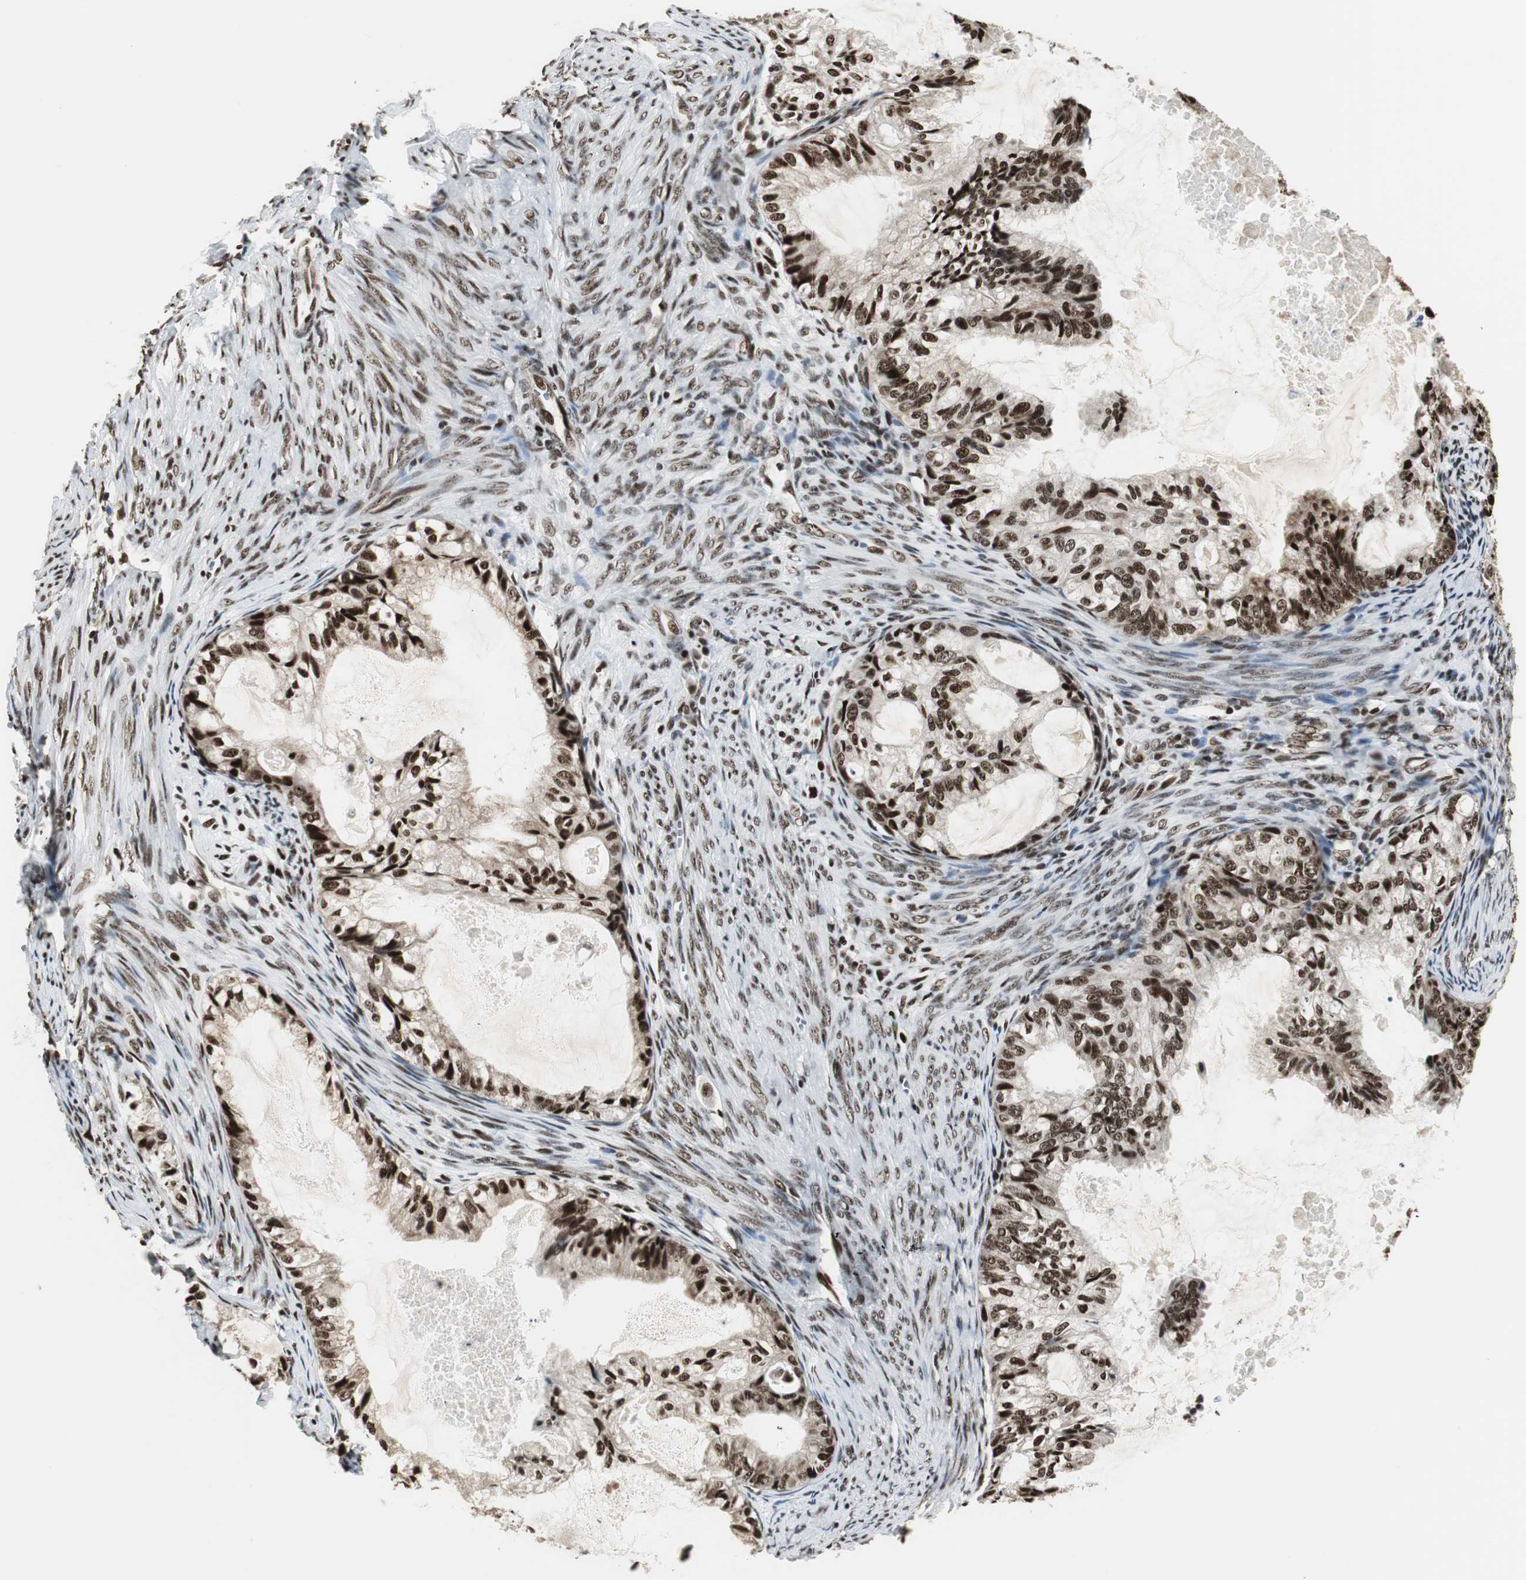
{"staining": {"intensity": "strong", "quantity": ">75%", "location": "nuclear"}, "tissue": "cervical cancer", "cell_type": "Tumor cells", "image_type": "cancer", "snomed": [{"axis": "morphology", "description": "Normal tissue, NOS"}, {"axis": "morphology", "description": "Adenocarcinoma, NOS"}, {"axis": "topography", "description": "Cervix"}, {"axis": "topography", "description": "Endometrium"}], "caption": "DAB immunohistochemical staining of human cervical cancer demonstrates strong nuclear protein positivity in approximately >75% of tumor cells.", "gene": "PARN", "patient": {"sex": "female", "age": 86}}